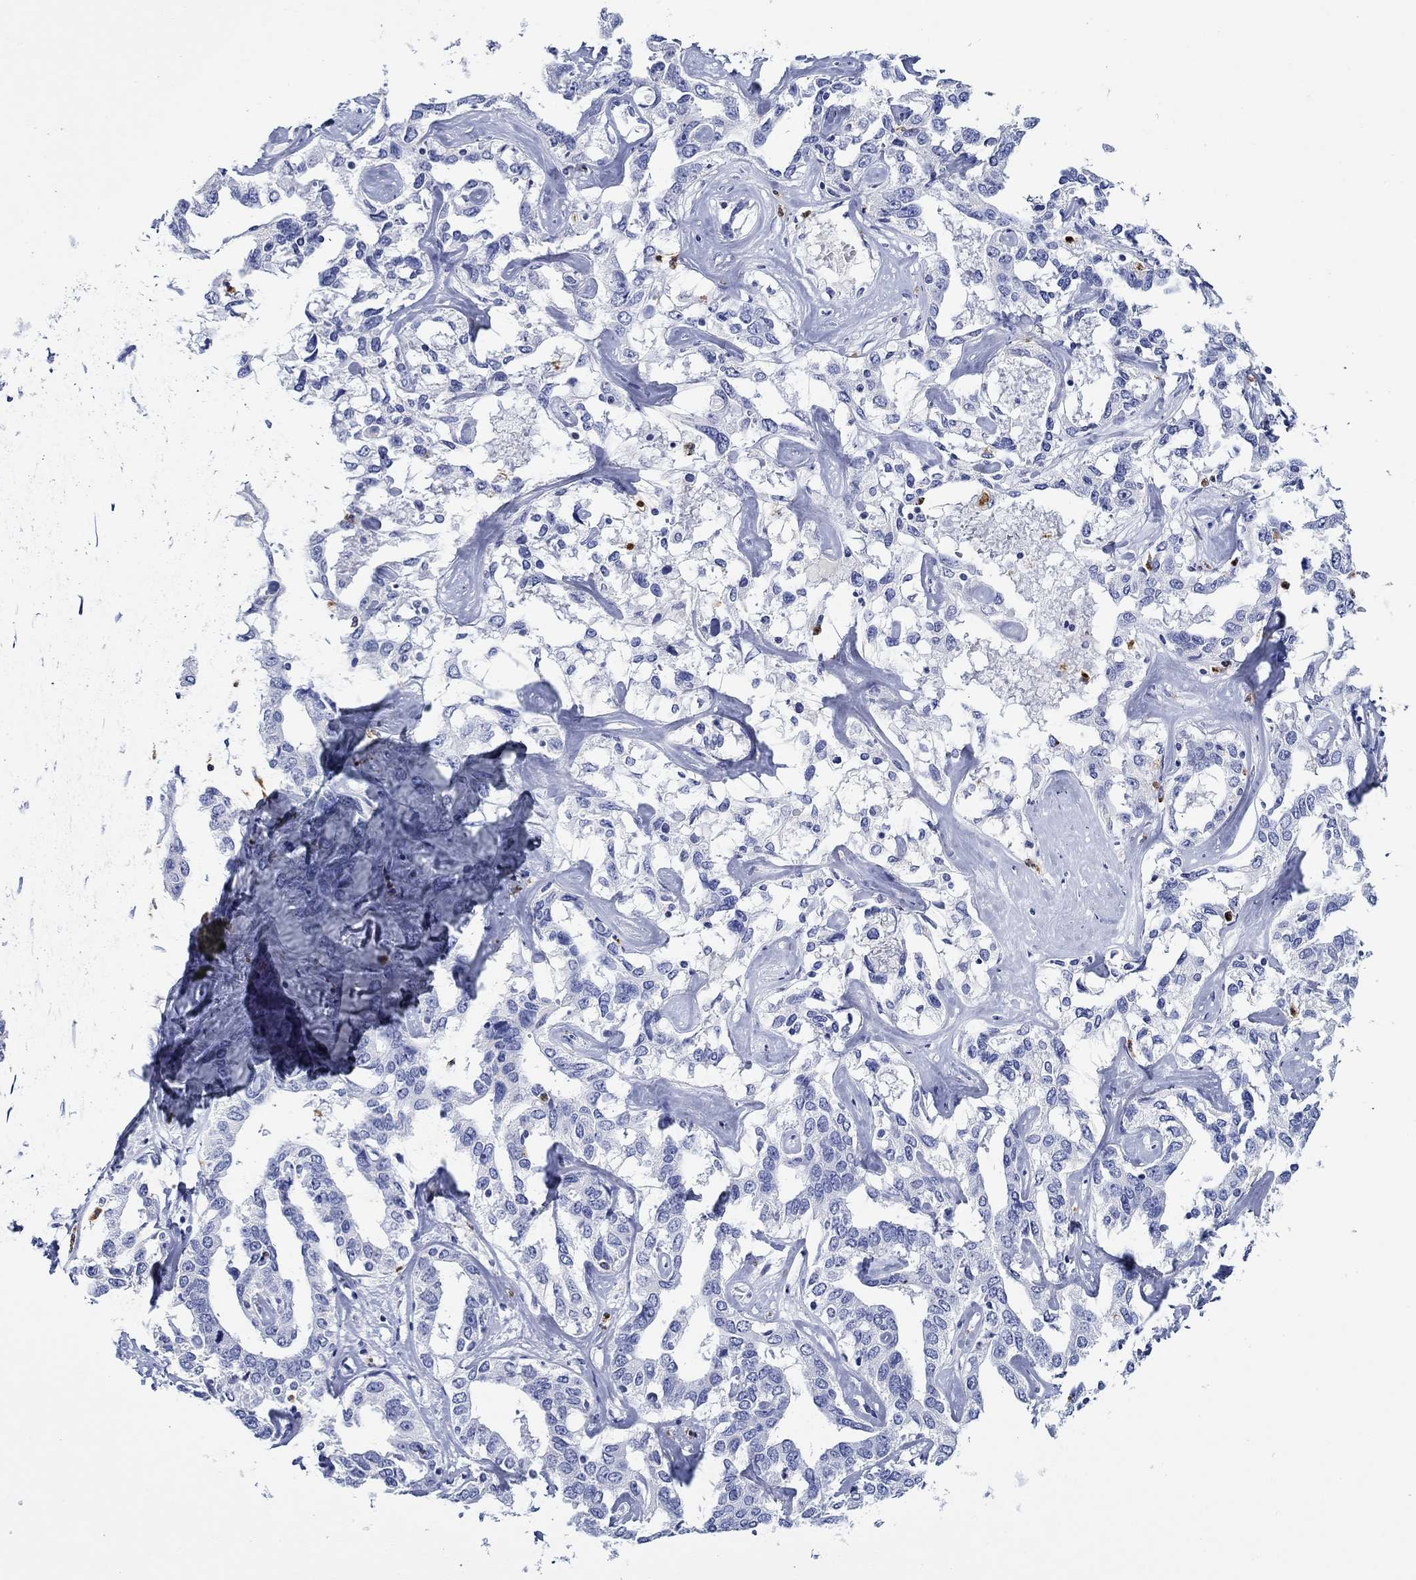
{"staining": {"intensity": "negative", "quantity": "none", "location": "none"}, "tissue": "liver cancer", "cell_type": "Tumor cells", "image_type": "cancer", "snomed": [{"axis": "morphology", "description": "Cholangiocarcinoma"}, {"axis": "topography", "description": "Liver"}], "caption": "Photomicrograph shows no significant protein expression in tumor cells of liver cholangiocarcinoma.", "gene": "EPX", "patient": {"sex": "male", "age": 59}}